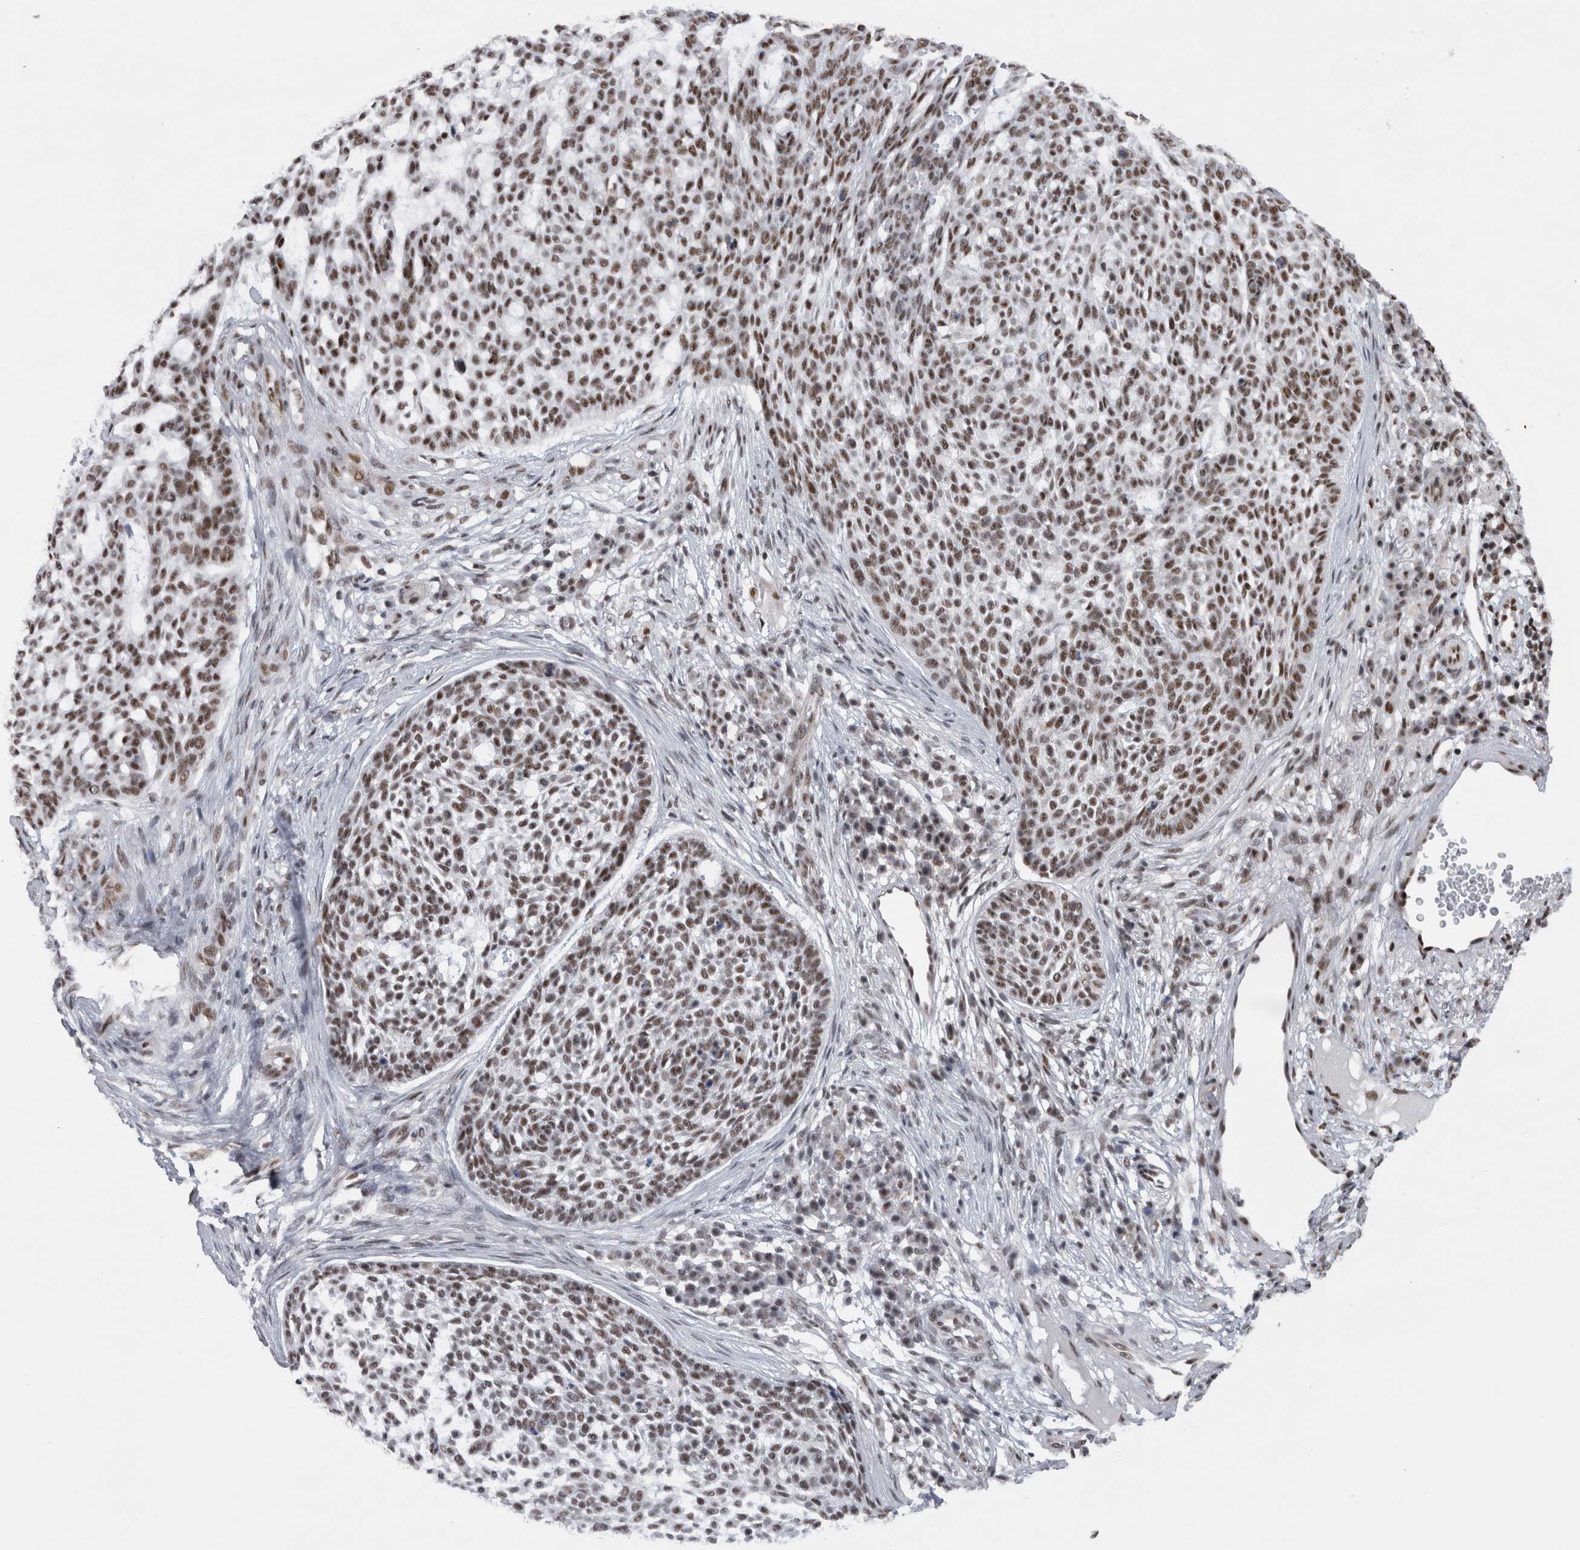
{"staining": {"intensity": "weak", "quantity": ">75%", "location": "nuclear"}, "tissue": "skin cancer", "cell_type": "Tumor cells", "image_type": "cancer", "snomed": [{"axis": "morphology", "description": "Basal cell carcinoma"}, {"axis": "topography", "description": "Skin"}], "caption": "Protein expression by IHC demonstrates weak nuclear positivity in approximately >75% of tumor cells in basal cell carcinoma (skin).", "gene": "CDK11A", "patient": {"sex": "female", "age": 64}}